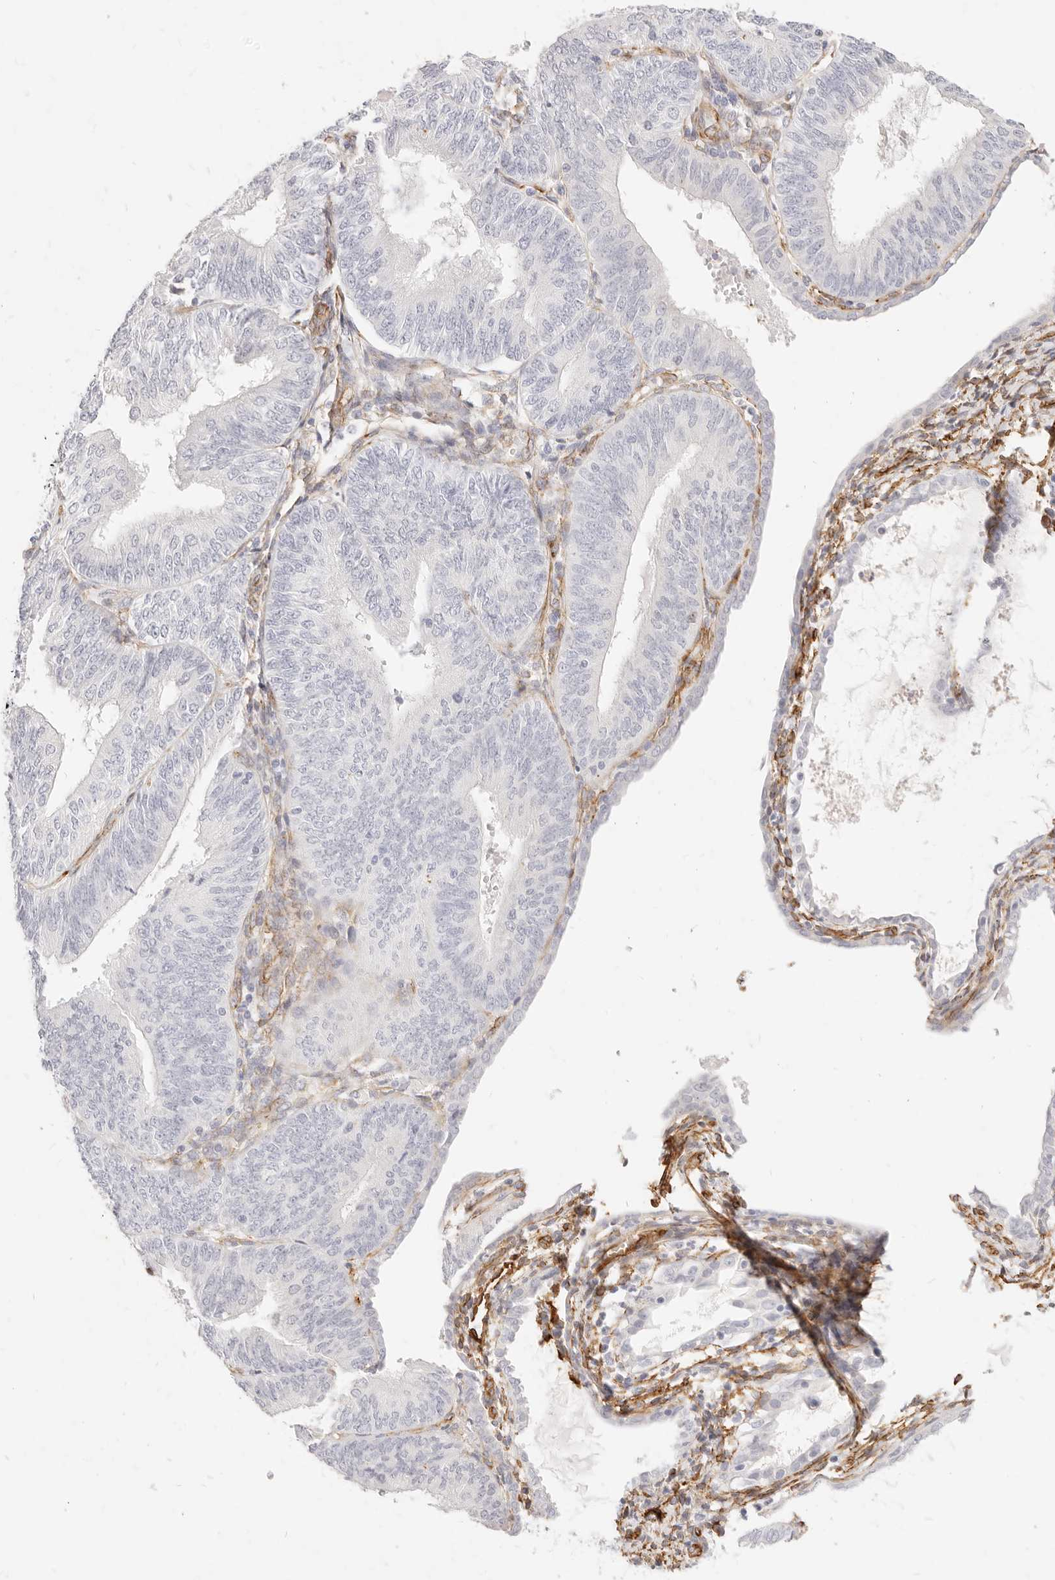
{"staining": {"intensity": "negative", "quantity": "none", "location": "none"}, "tissue": "endometrial cancer", "cell_type": "Tumor cells", "image_type": "cancer", "snomed": [{"axis": "morphology", "description": "Adenocarcinoma, NOS"}, {"axis": "topography", "description": "Endometrium"}], "caption": "The immunohistochemistry (IHC) photomicrograph has no significant positivity in tumor cells of adenocarcinoma (endometrial) tissue. (DAB (3,3'-diaminobenzidine) immunohistochemistry (IHC) with hematoxylin counter stain).", "gene": "NUS1", "patient": {"sex": "female", "age": 58}}